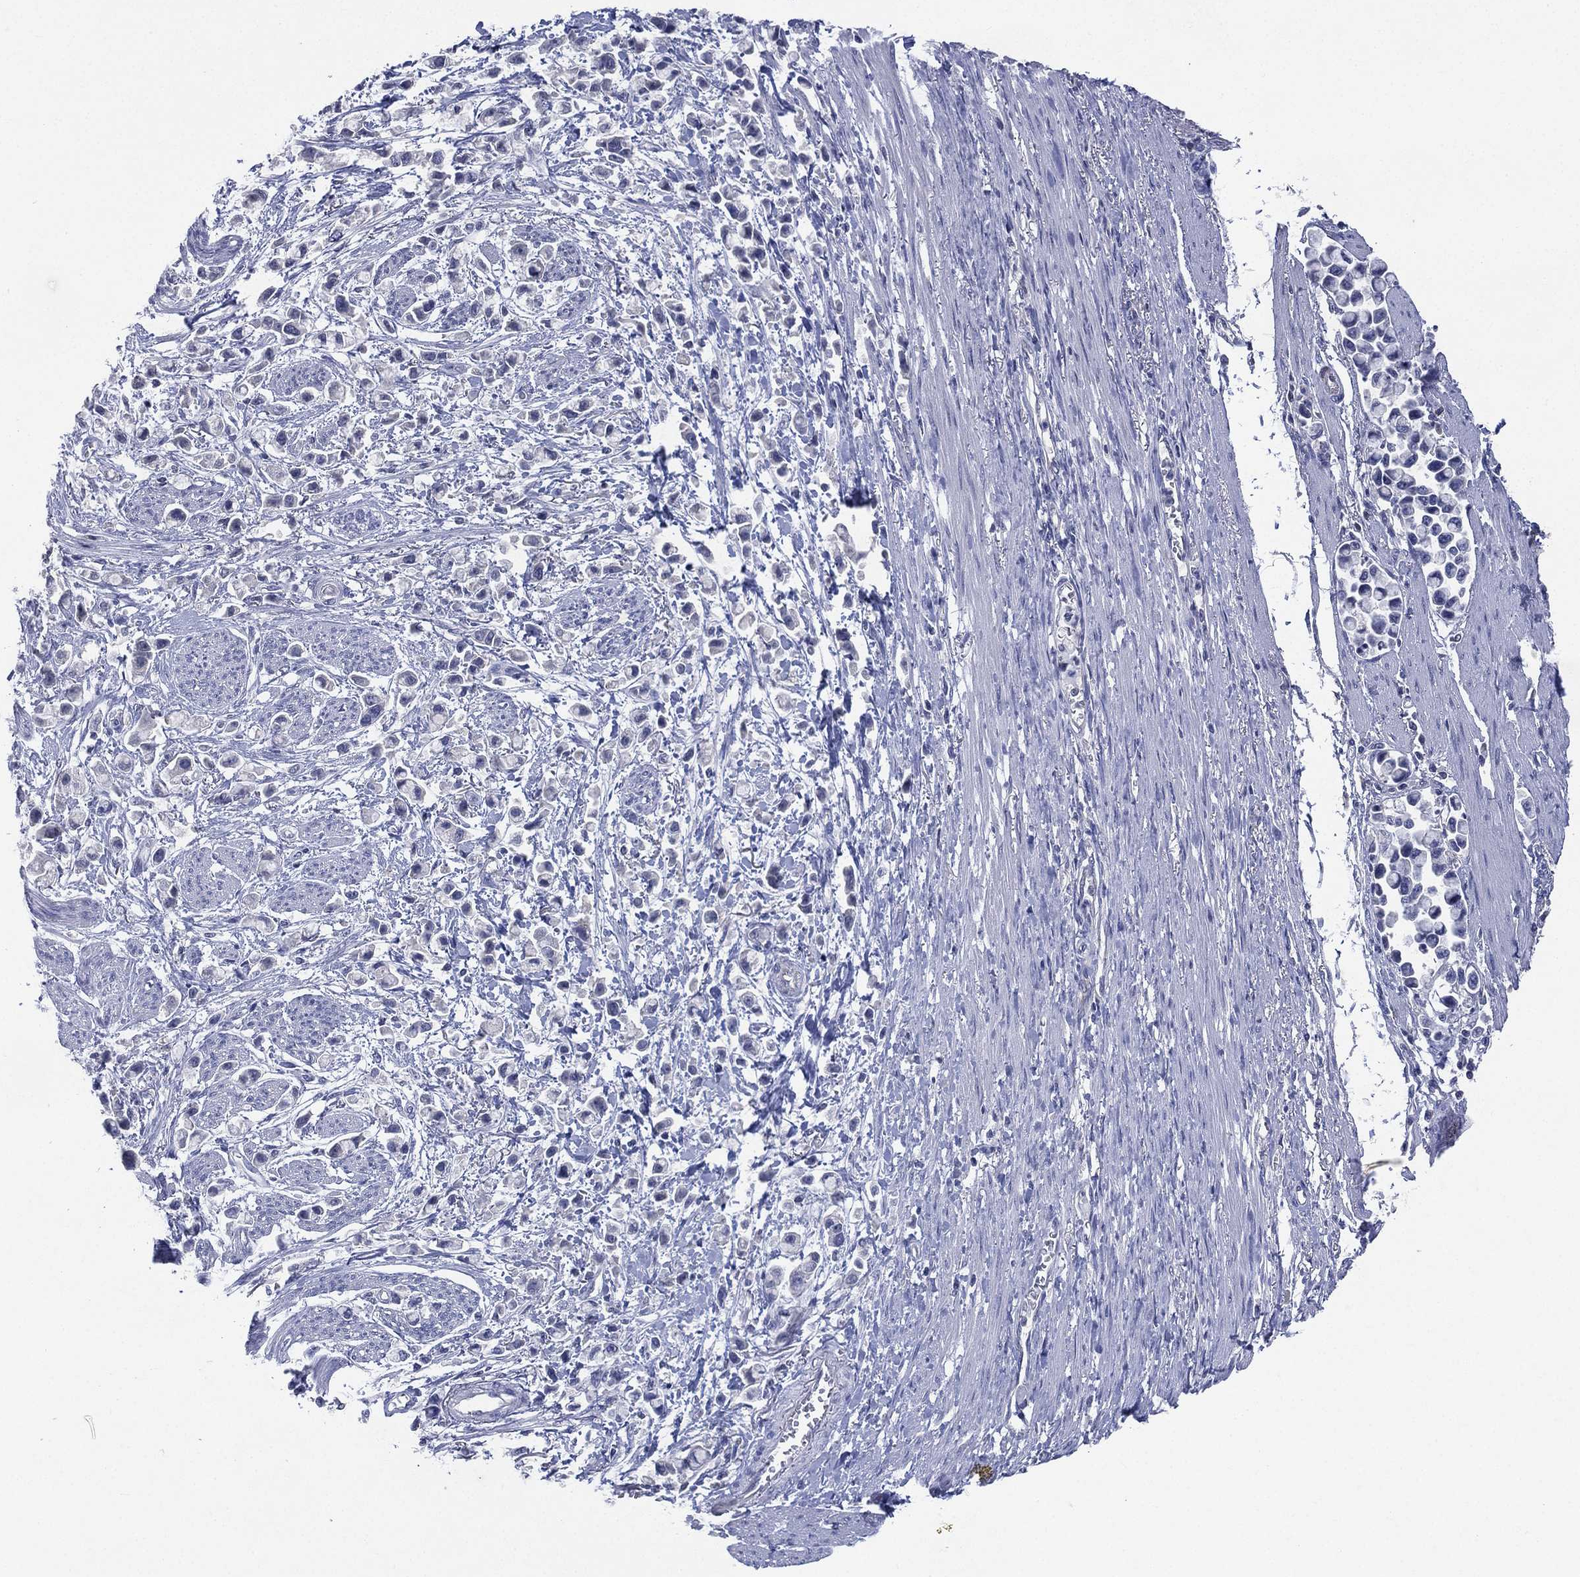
{"staining": {"intensity": "negative", "quantity": "none", "location": "none"}, "tissue": "stomach cancer", "cell_type": "Tumor cells", "image_type": "cancer", "snomed": [{"axis": "morphology", "description": "Adenocarcinoma, NOS"}, {"axis": "topography", "description": "Stomach"}], "caption": "Immunohistochemical staining of human adenocarcinoma (stomach) displays no significant expression in tumor cells. Brightfield microscopy of immunohistochemistry stained with DAB (brown) and hematoxylin (blue), captured at high magnification.", "gene": "KRT35", "patient": {"sex": "female", "age": 81}}